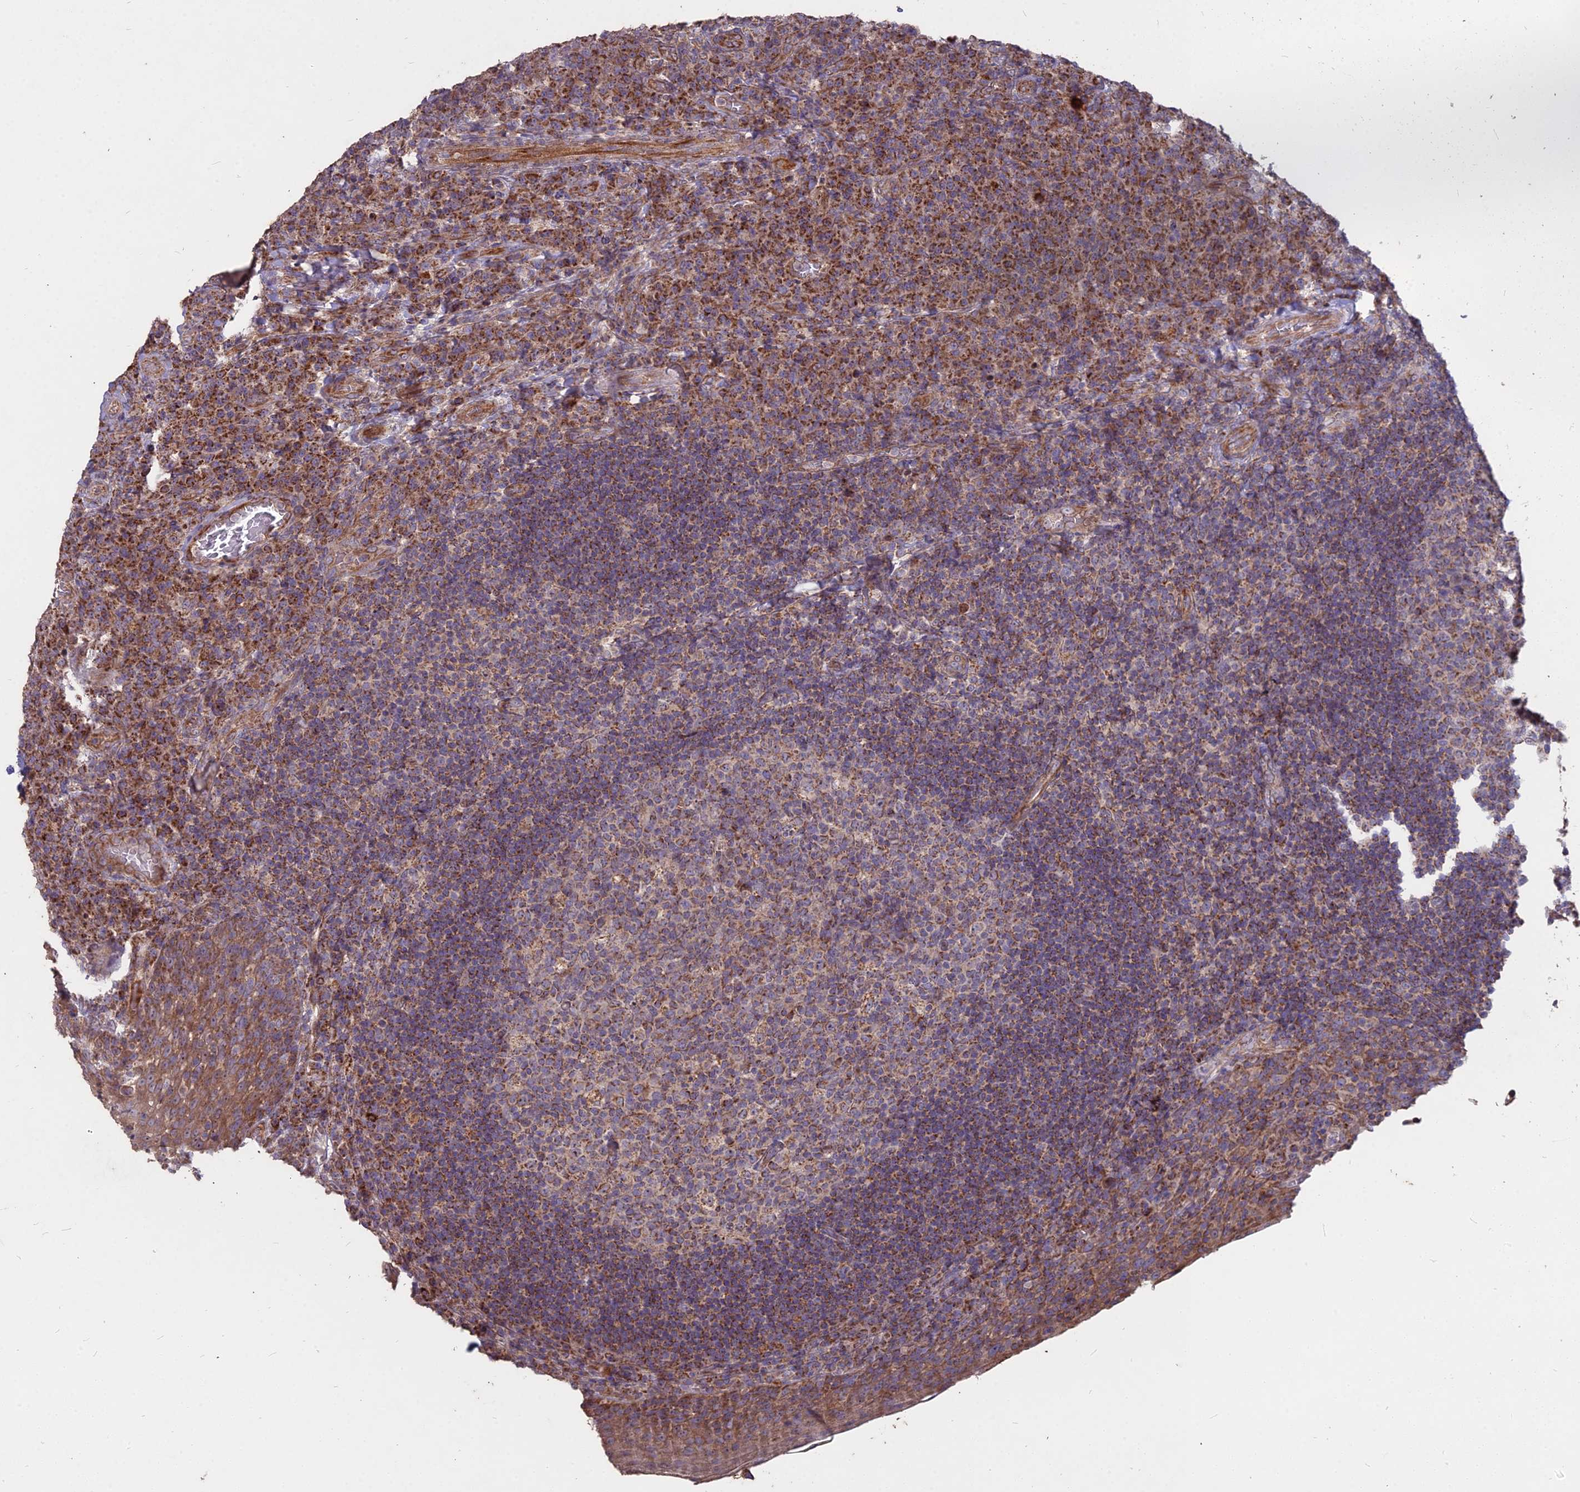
{"staining": {"intensity": "moderate", "quantity": ">75%", "location": "cytoplasmic/membranous"}, "tissue": "tonsil", "cell_type": "Germinal center cells", "image_type": "normal", "snomed": [{"axis": "morphology", "description": "Normal tissue, NOS"}, {"axis": "topography", "description": "Tonsil"}], "caption": "Immunohistochemical staining of benign human tonsil displays moderate cytoplasmic/membranous protein expression in approximately >75% of germinal center cells.", "gene": "COX11", "patient": {"sex": "male", "age": 17}}